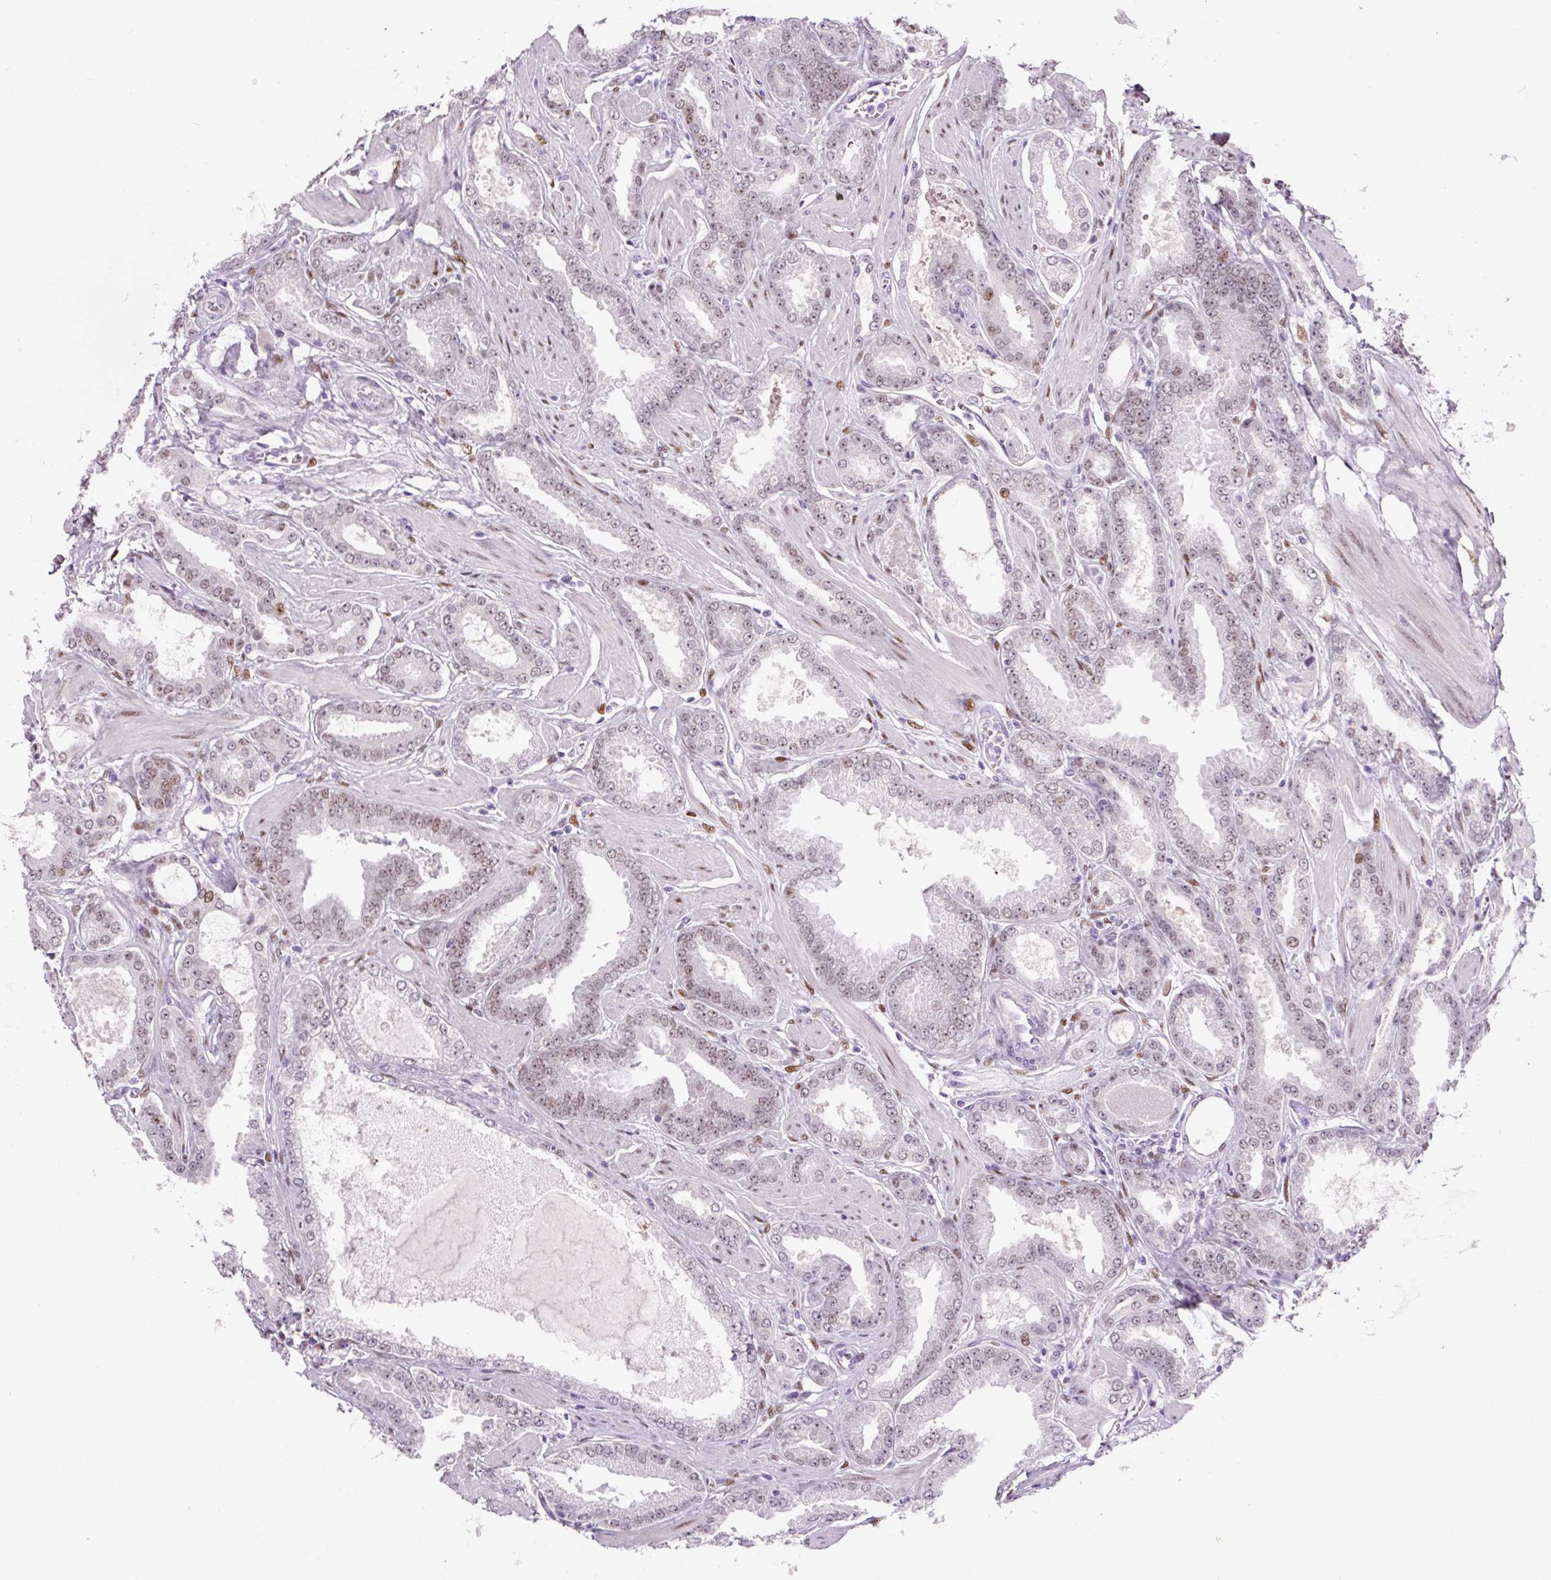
{"staining": {"intensity": "weak", "quantity": "25%-75%", "location": "nuclear"}, "tissue": "prostate cancer", "cell_type": "Tumor cells", "image_type": "cancer", "snomed": [{"axis": "morphology", "description": "Adenocarcinoma, Low grade"}, {"axis": "topography", "description": "Prostate"}], "caption": "Tumor cells show low levels of weak nuclear staining in approximately 25%-75% of cells in human prostate adenocarcinoma (low-grade).", "gene": "SIX1", "patient": {"sex": "male", "age": 42}}